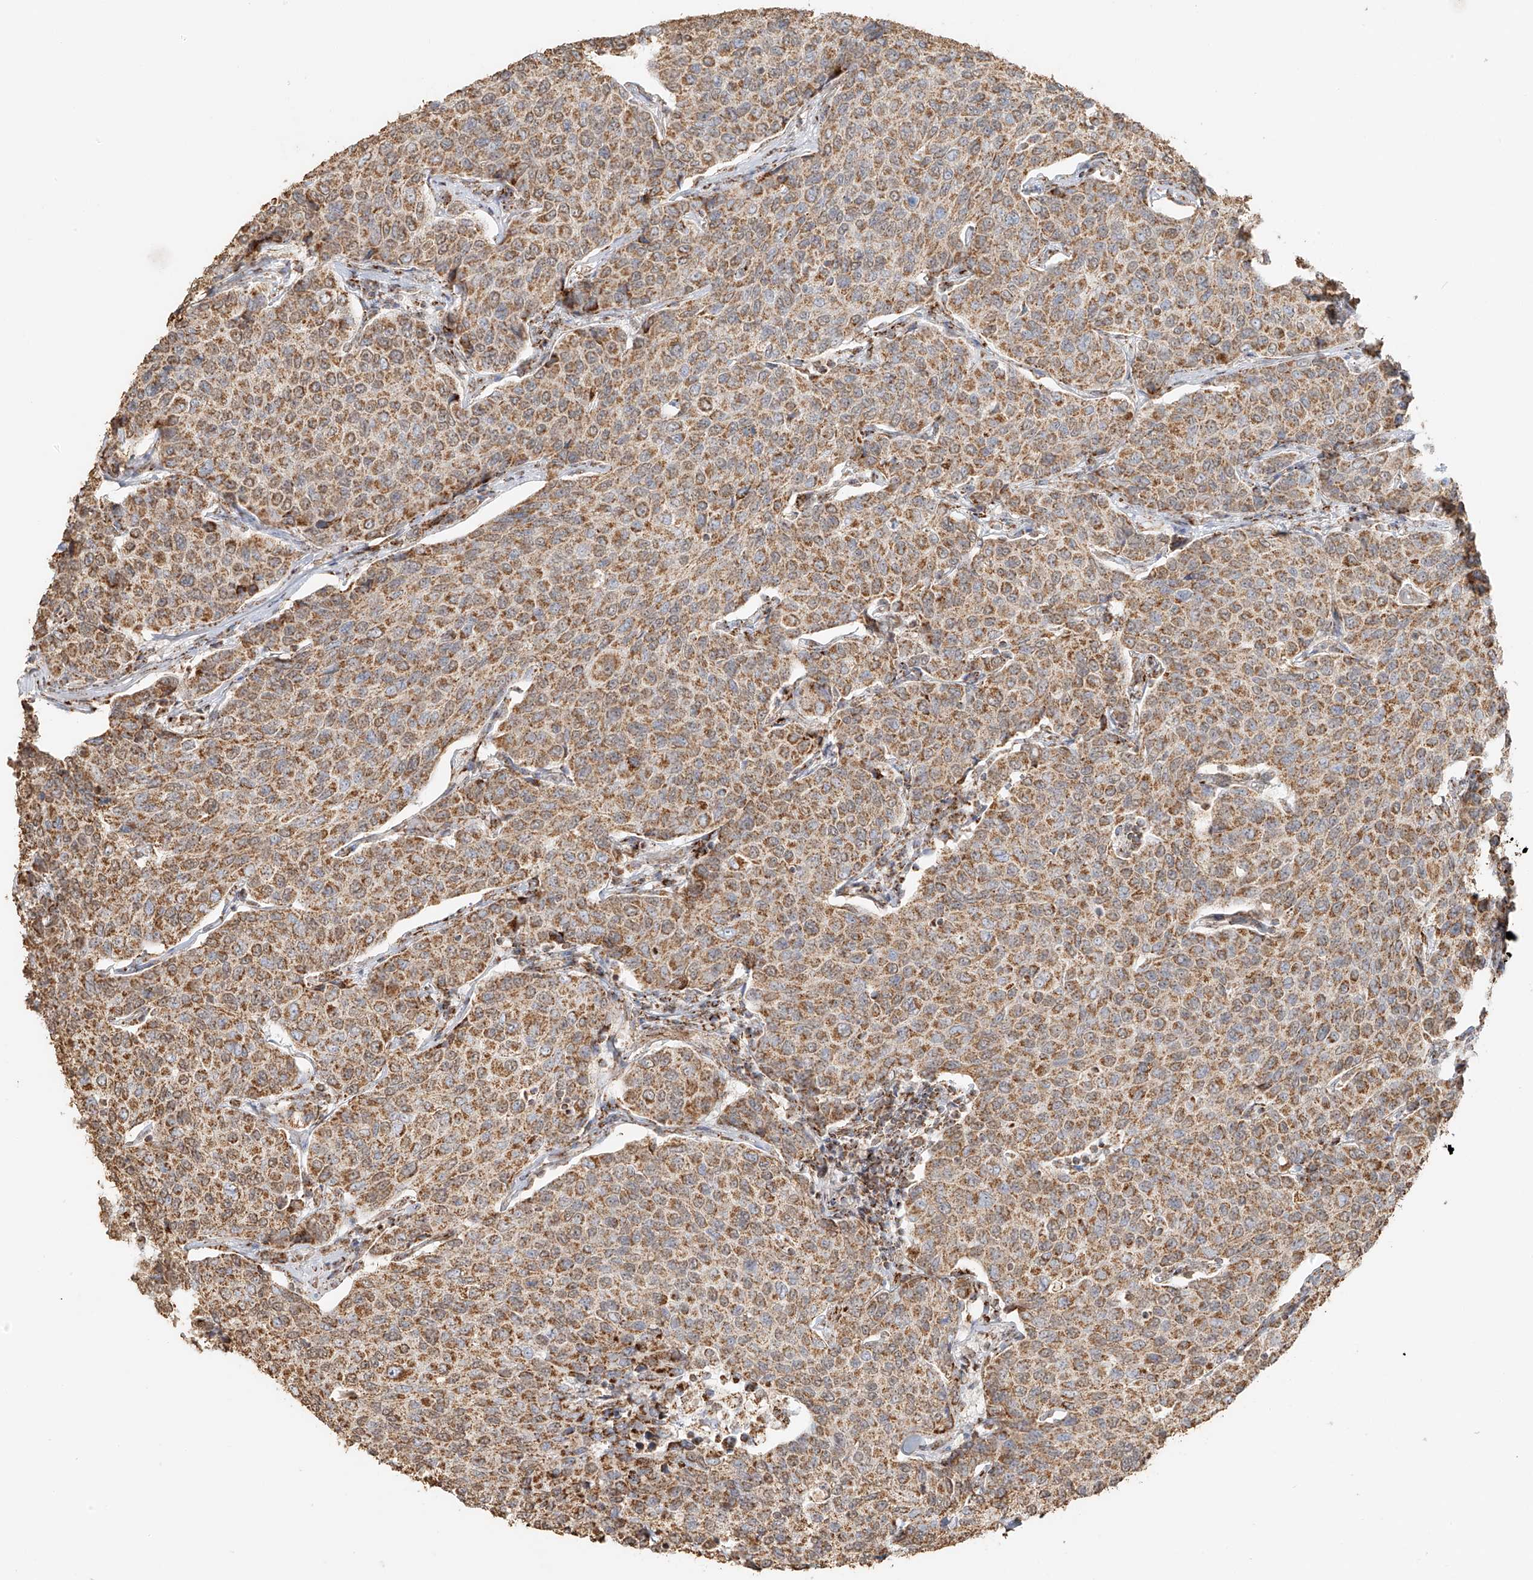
{"staining": {"intensity": "moderate", "quantity": ">75%", "location": "cytoplasmic/membranous"}, "tissue": "breast cancer", "cell_type": "Tumor cells", "image_type": "cancer", "snomed": [{"axis": "morphology", "description": "Duct carcinoma"}, {"axis": "topography", "description": "Breast"}], "caption": "Immunohistochemical staining of breast invasive ductal carcinoma displays medium levels of moderate cytoplasmic/membranous staining in about >75% of tumor cells.", "gene": "MIPEP", "patient": {"sex": "female", "age": 55}}